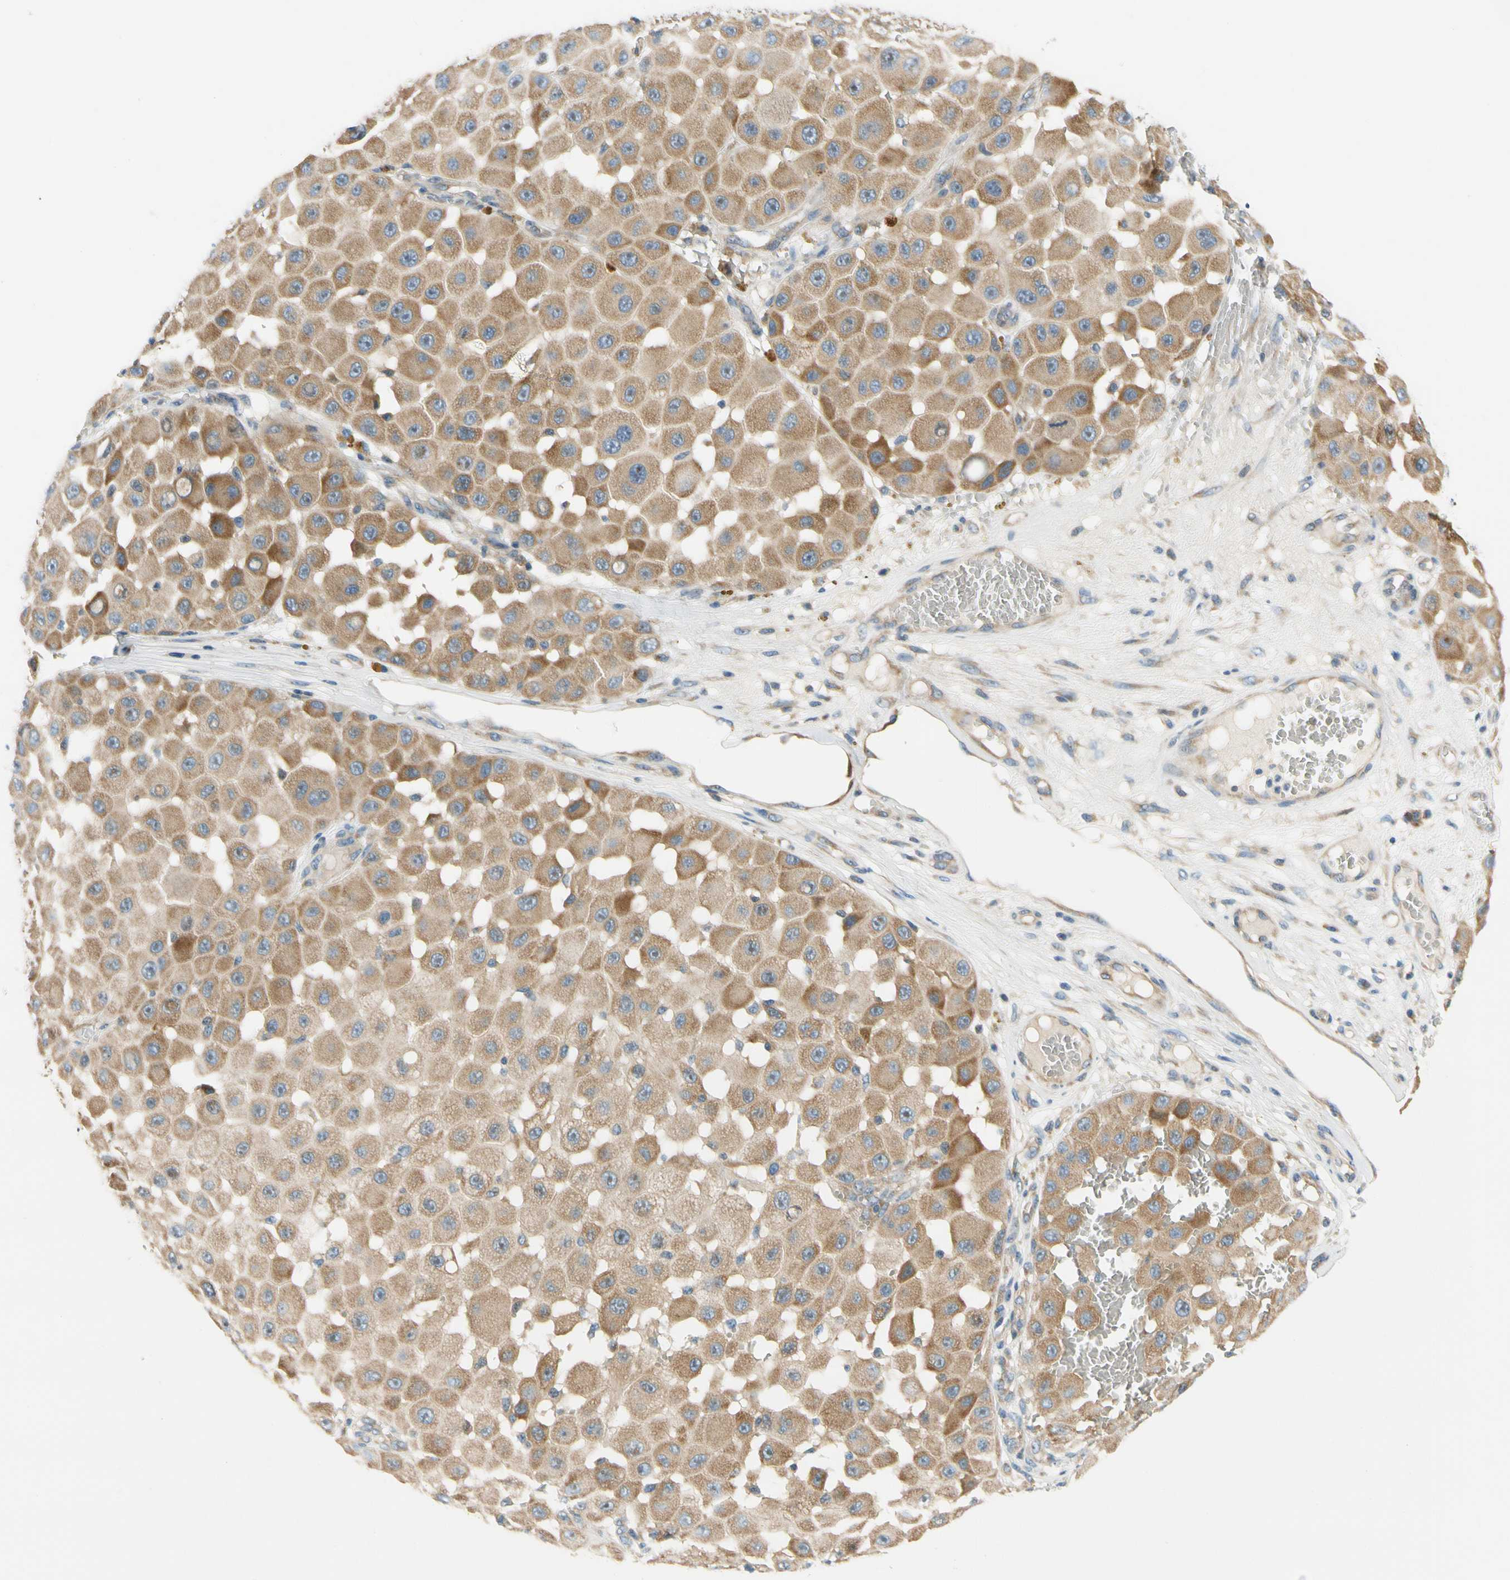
{"staining": {"intensity": "moderate", "quantity": ">75%", "location": "cytoplasmic/membranous"}, "tissue": "melanoma", "cell_type": "Tumor cells", "image_type": "cancer", "snomed": [{"axis": "morphology", "description": "Malignant melanoma, NOS"}, {"axis": "topography", "description": "Skin"}], "caption": "Tumor cells display medium levels of moderate cytoplasmic/membranous staining in about >75% of cells in malignant melanoma.", "gene": "LRRC47", "patient": {"sex": "female", "age": 81}}